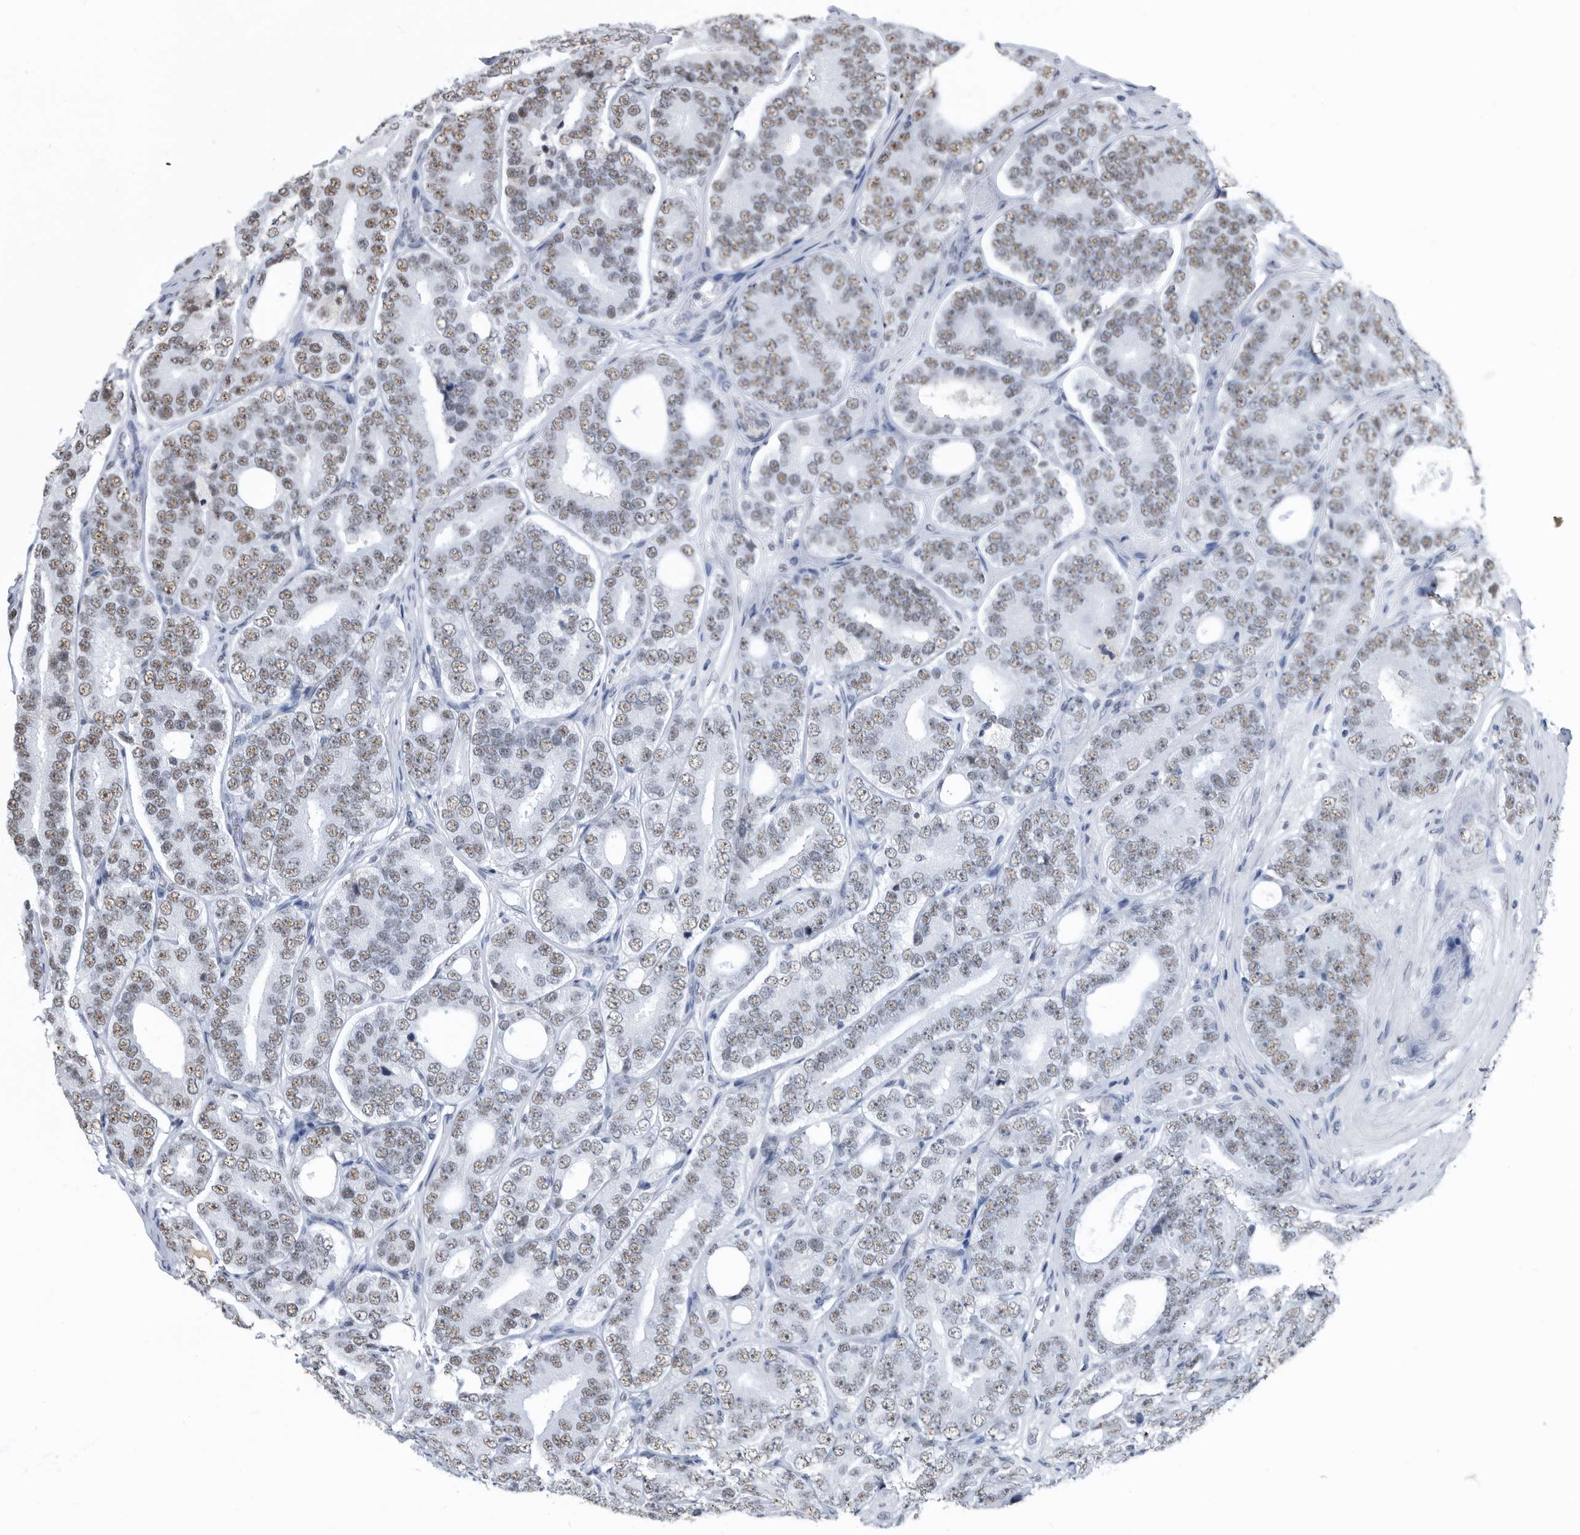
{"staining": {"intensity": "moderate", "quantity": "25%-75%", "location": "nuclear"}, "tissue": "prostate cancer", "cell_type": "Tumor cells", "image_type": "cancer", "snomed": [{"axis": "morphology", "description": "Adenocarcinoma, High grade"}, {"axis": "topography", "description": "Prostate"}], "caption": "Protein expression analysis of high-grade adenocarcinoma (prostate) shows moderate nuclear staining in approximately 25%-75% of tumor cells.", "gene": "SF3A1", "patient": {"sex": "male", "age": 56}}